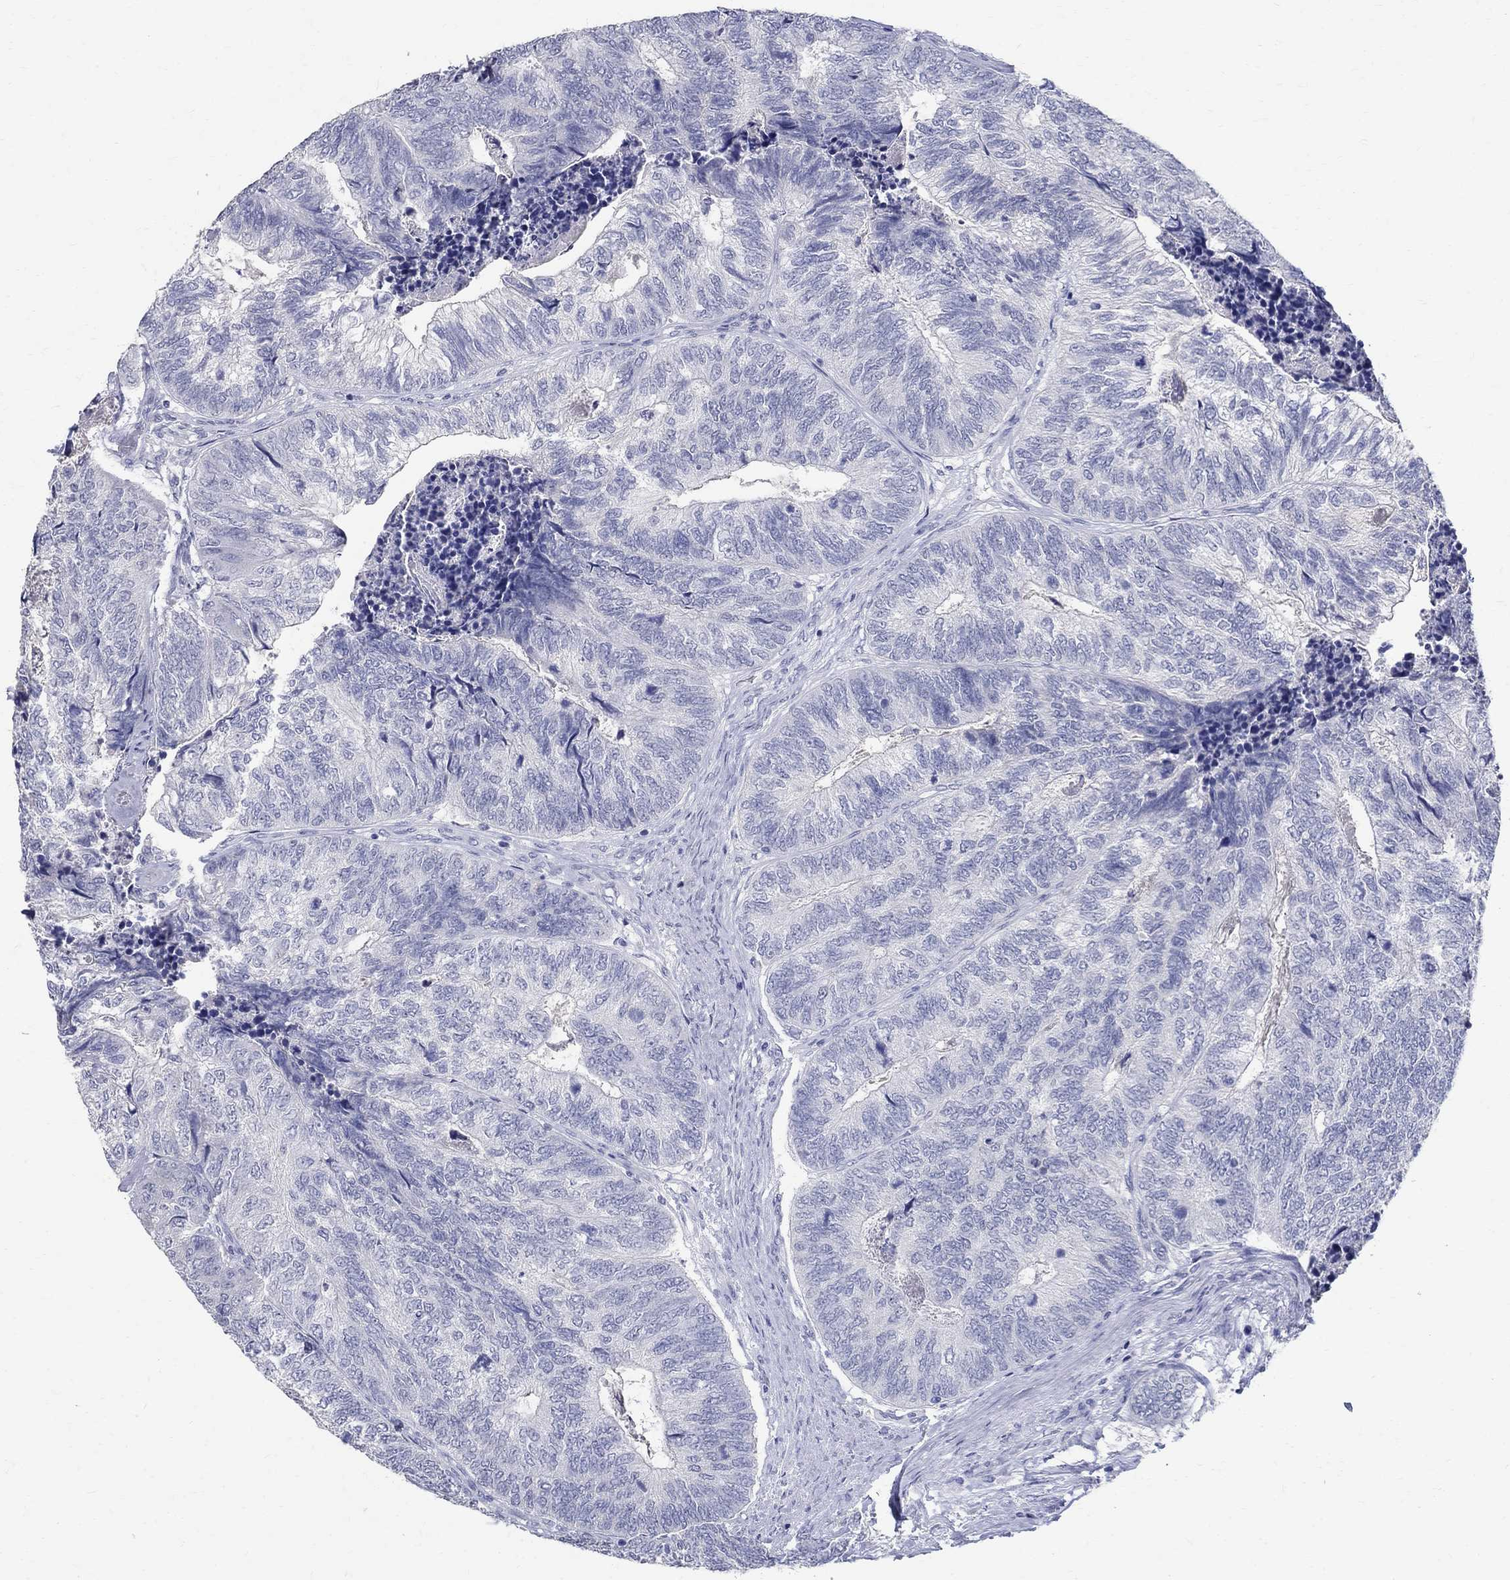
{"staining": {"intensity": "negative", "quantity": "none", "location": "none"}, "tissue": "colorectal cancer", "cell_type": "Tumor cells", "image_type": "cancer", "snomed": [{"axis": "morphology", "description": "Adenocarcinoma, NOS"}, {"axis": "topography", "description": "Colon"}], "caption": "Immunohistochemistry (IHC) micrograph of colorectal cancer stained for a protein (brown), which exhibits no expression in tumor cells.", "gene": "SOX2", "patient": {"sex": "female", "age": 67}}